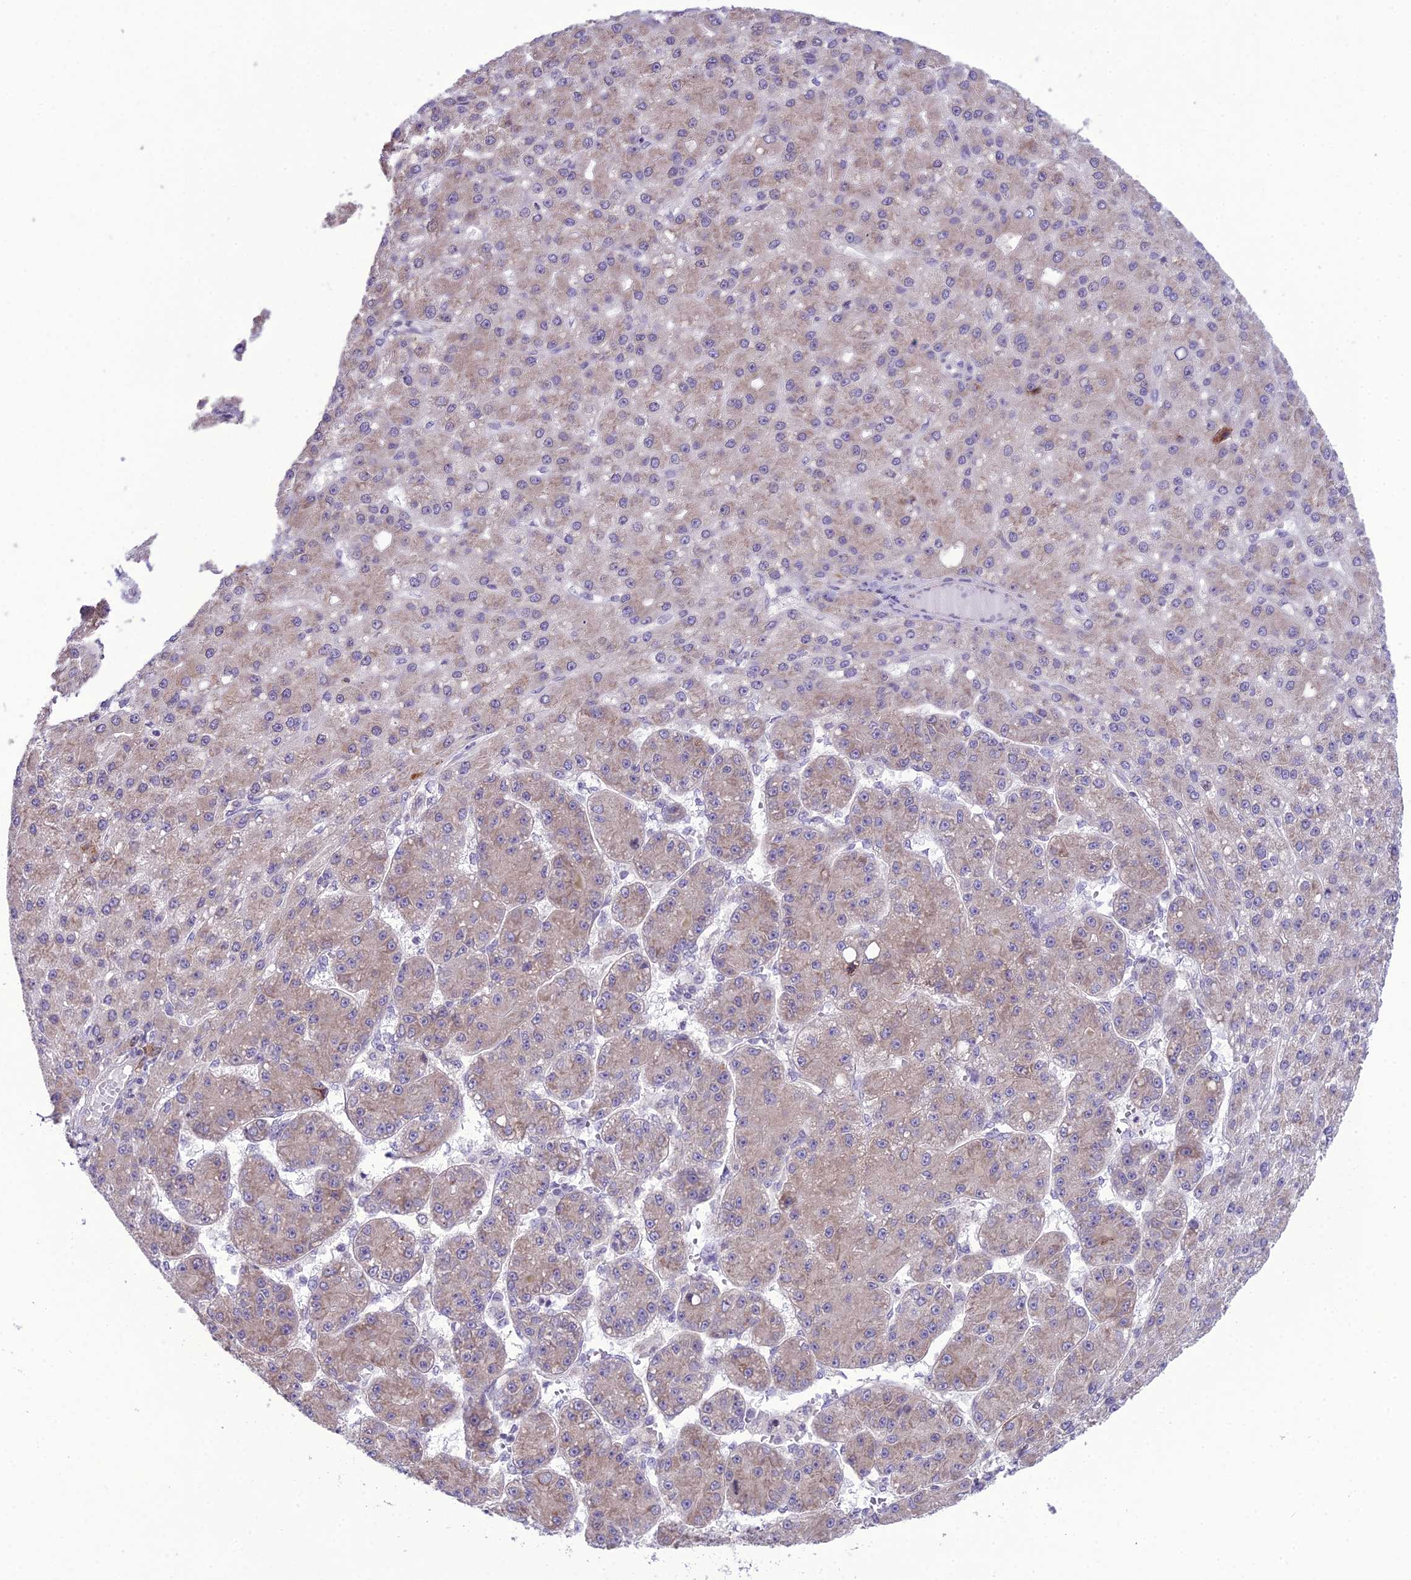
{"staining": {"intensity": "weak", "quantity": ">75%", "location": "cytoplasmic/membranous"}, "tissue": "liver cancer", "cell_type": "Tumor cells", "image_type": "cancer", "snomed": [{"axis": "morphology", "description": "Carcinoma, Hepatocellular, NOS"}, {"axis": "topography", "description": "Liver"}], "caption": "Protein staining of liver cancer (hepatocellular carcinoma) tissue demonstrates weak cytoplasmic/membranous staining in about >75% of tumor cells.", "gene": "RPS26", "patient": {"sex": "male", "age": 67}}